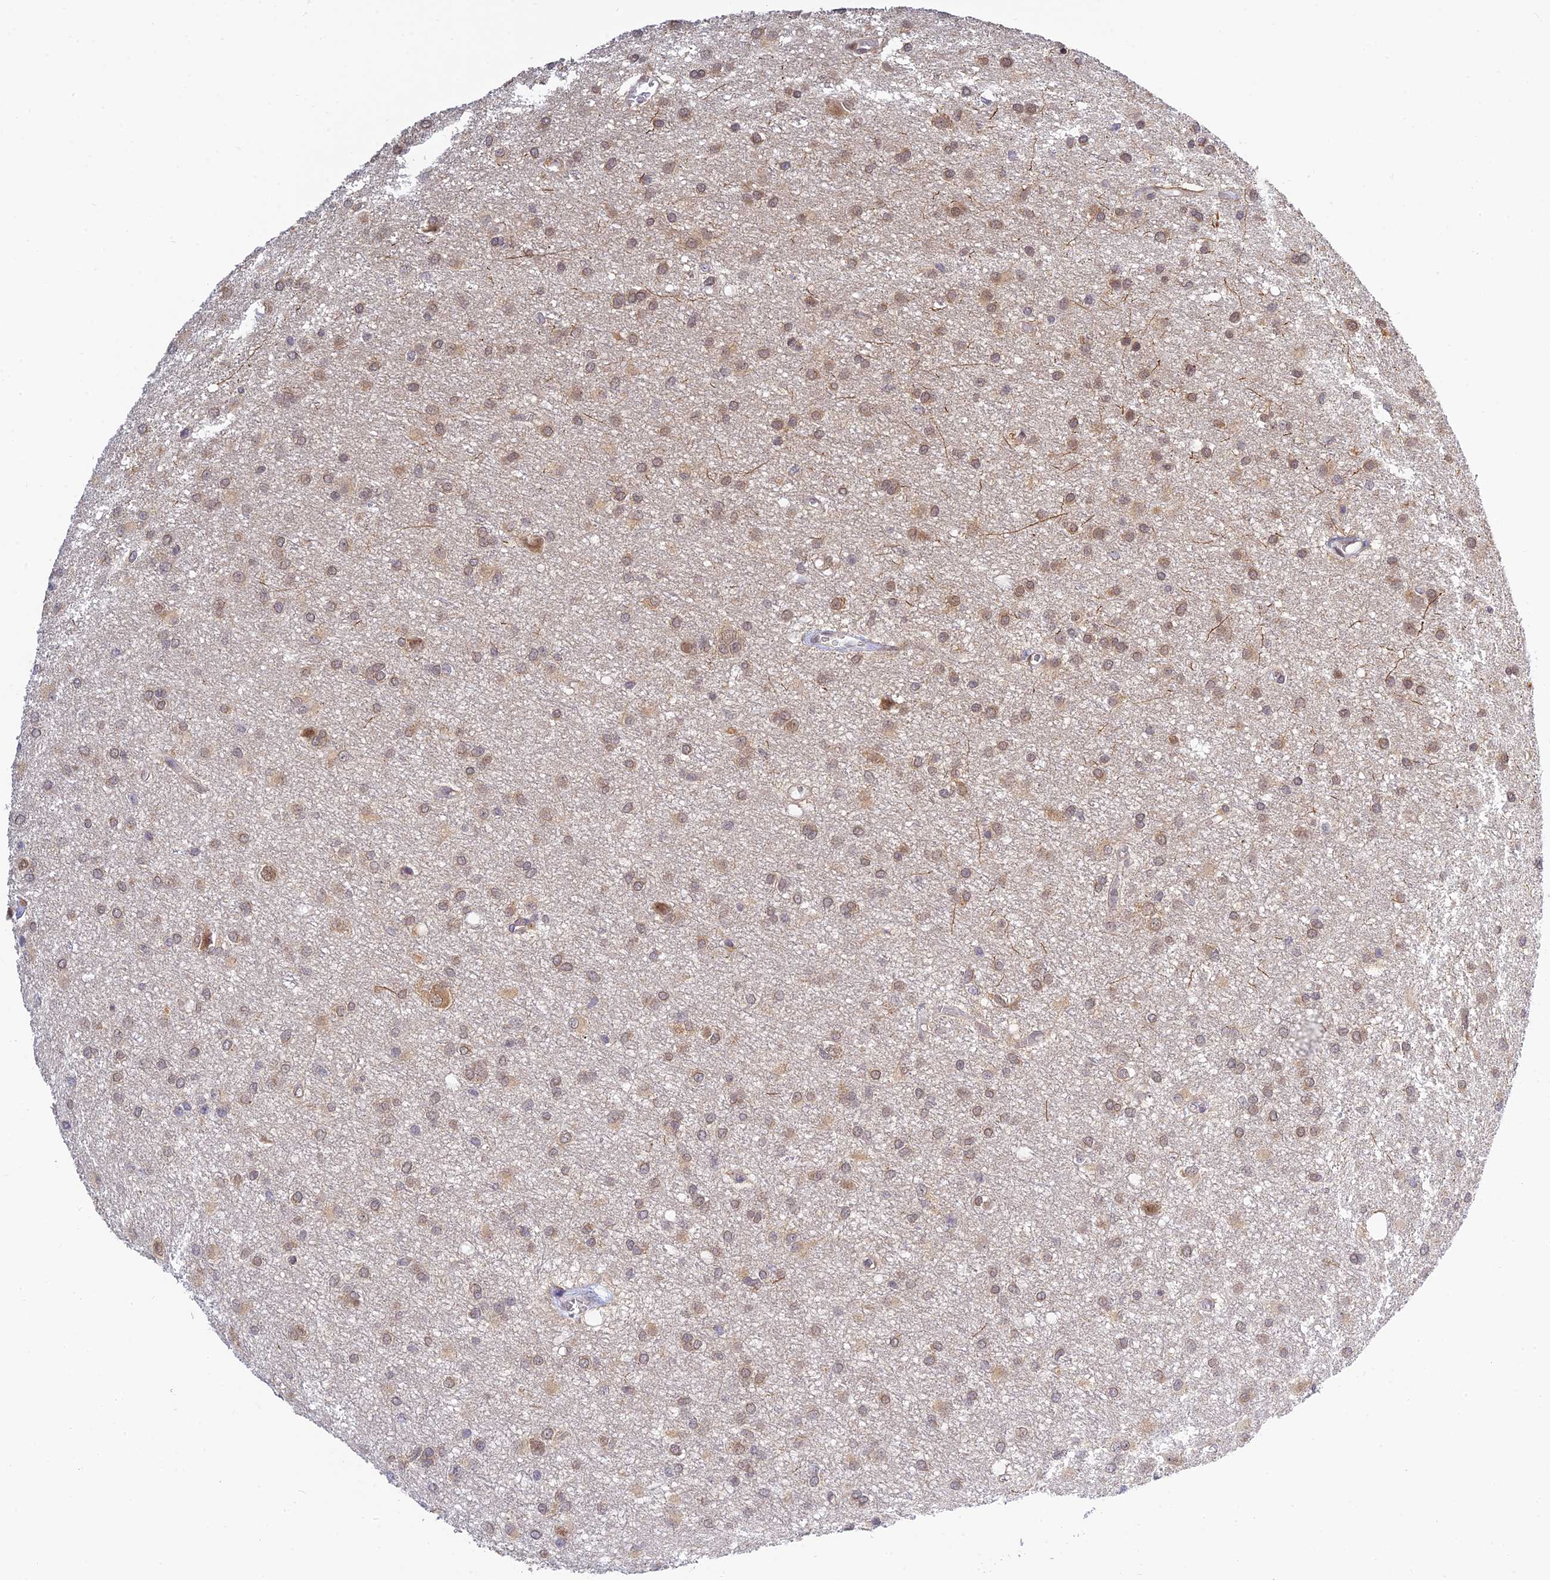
{"staining": {"intensity": "weak", "quantity": ">75%", "location": "cytoplasmic/membranous"}, "tissue": "glioma", "cell_type": "Tumor cells", "image_type": "cancer", "snomed": [{"axis": "morphology", "description": "Glioma, malignant, High grade"}, {"axis": "topography", "description": "Brain"}], "caption": "Weak cytoplasmic/membranous positivity for a protein is present in approximately >75% of tumor cells of glioma using IHC.", "gene": "SKIC8", "patient": {"sex": "female", "age": 50}}